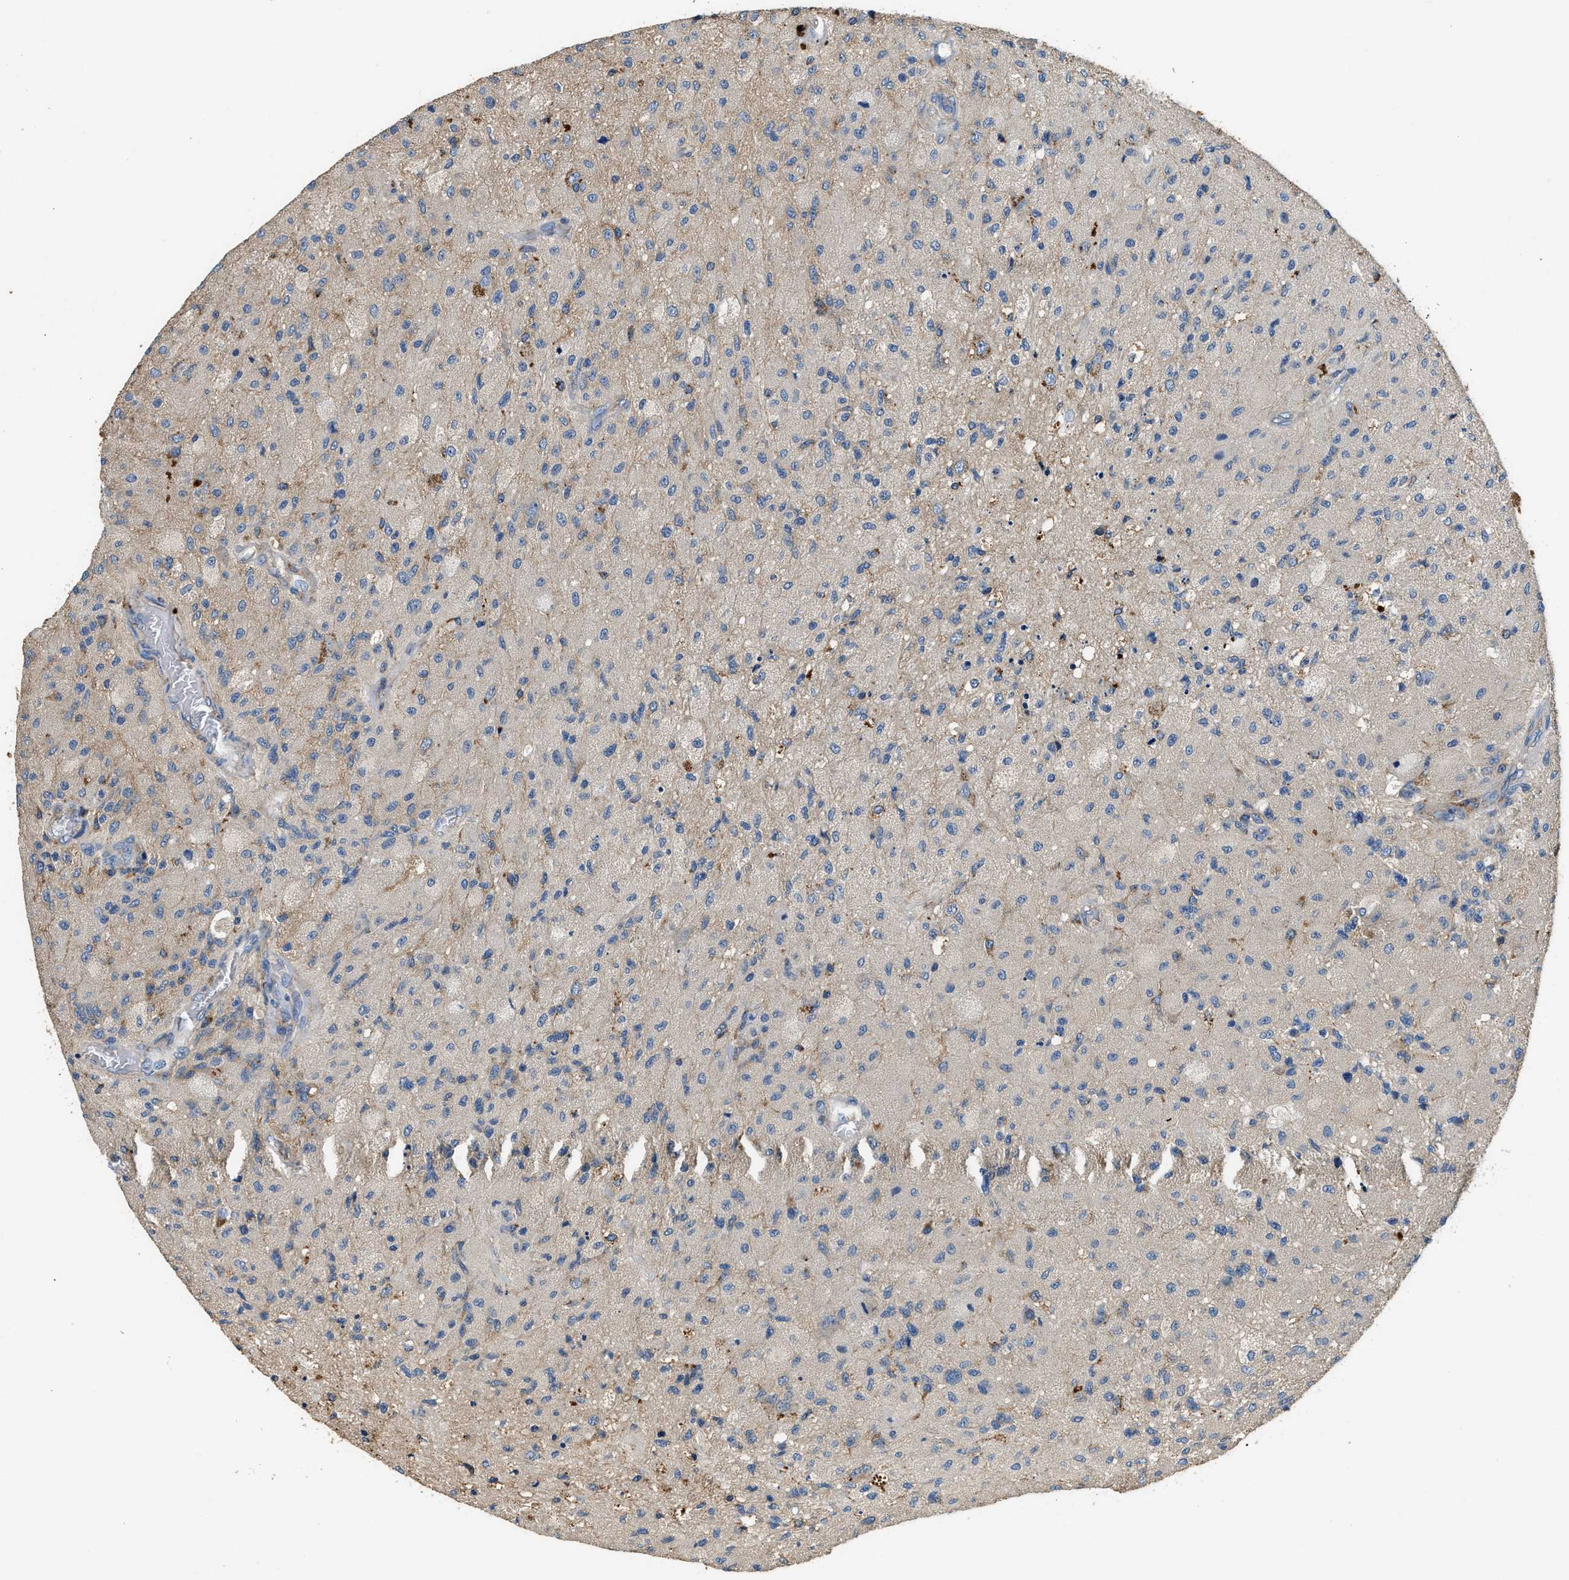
{"staining": {"intensity": "negative", "quantity": "none", "location": "none"}, "tissue": "glioma", "cell_type": "Tumor cells", "image_type": "cancer", "snomed": [{"axis": "morphology", "description": "Normal tissue, NOS"}, {"axis": "morphology", "description": "Glioma, malignant, High grade"}, {"axis": "topography", "description": "Cerebral cortex"}], "caption": "Tumor cells show no significant protein expression in high-grade glioma (malignant).", "gene": "BLOC1S1", "patient": {"sex": "male", "age": 77}}